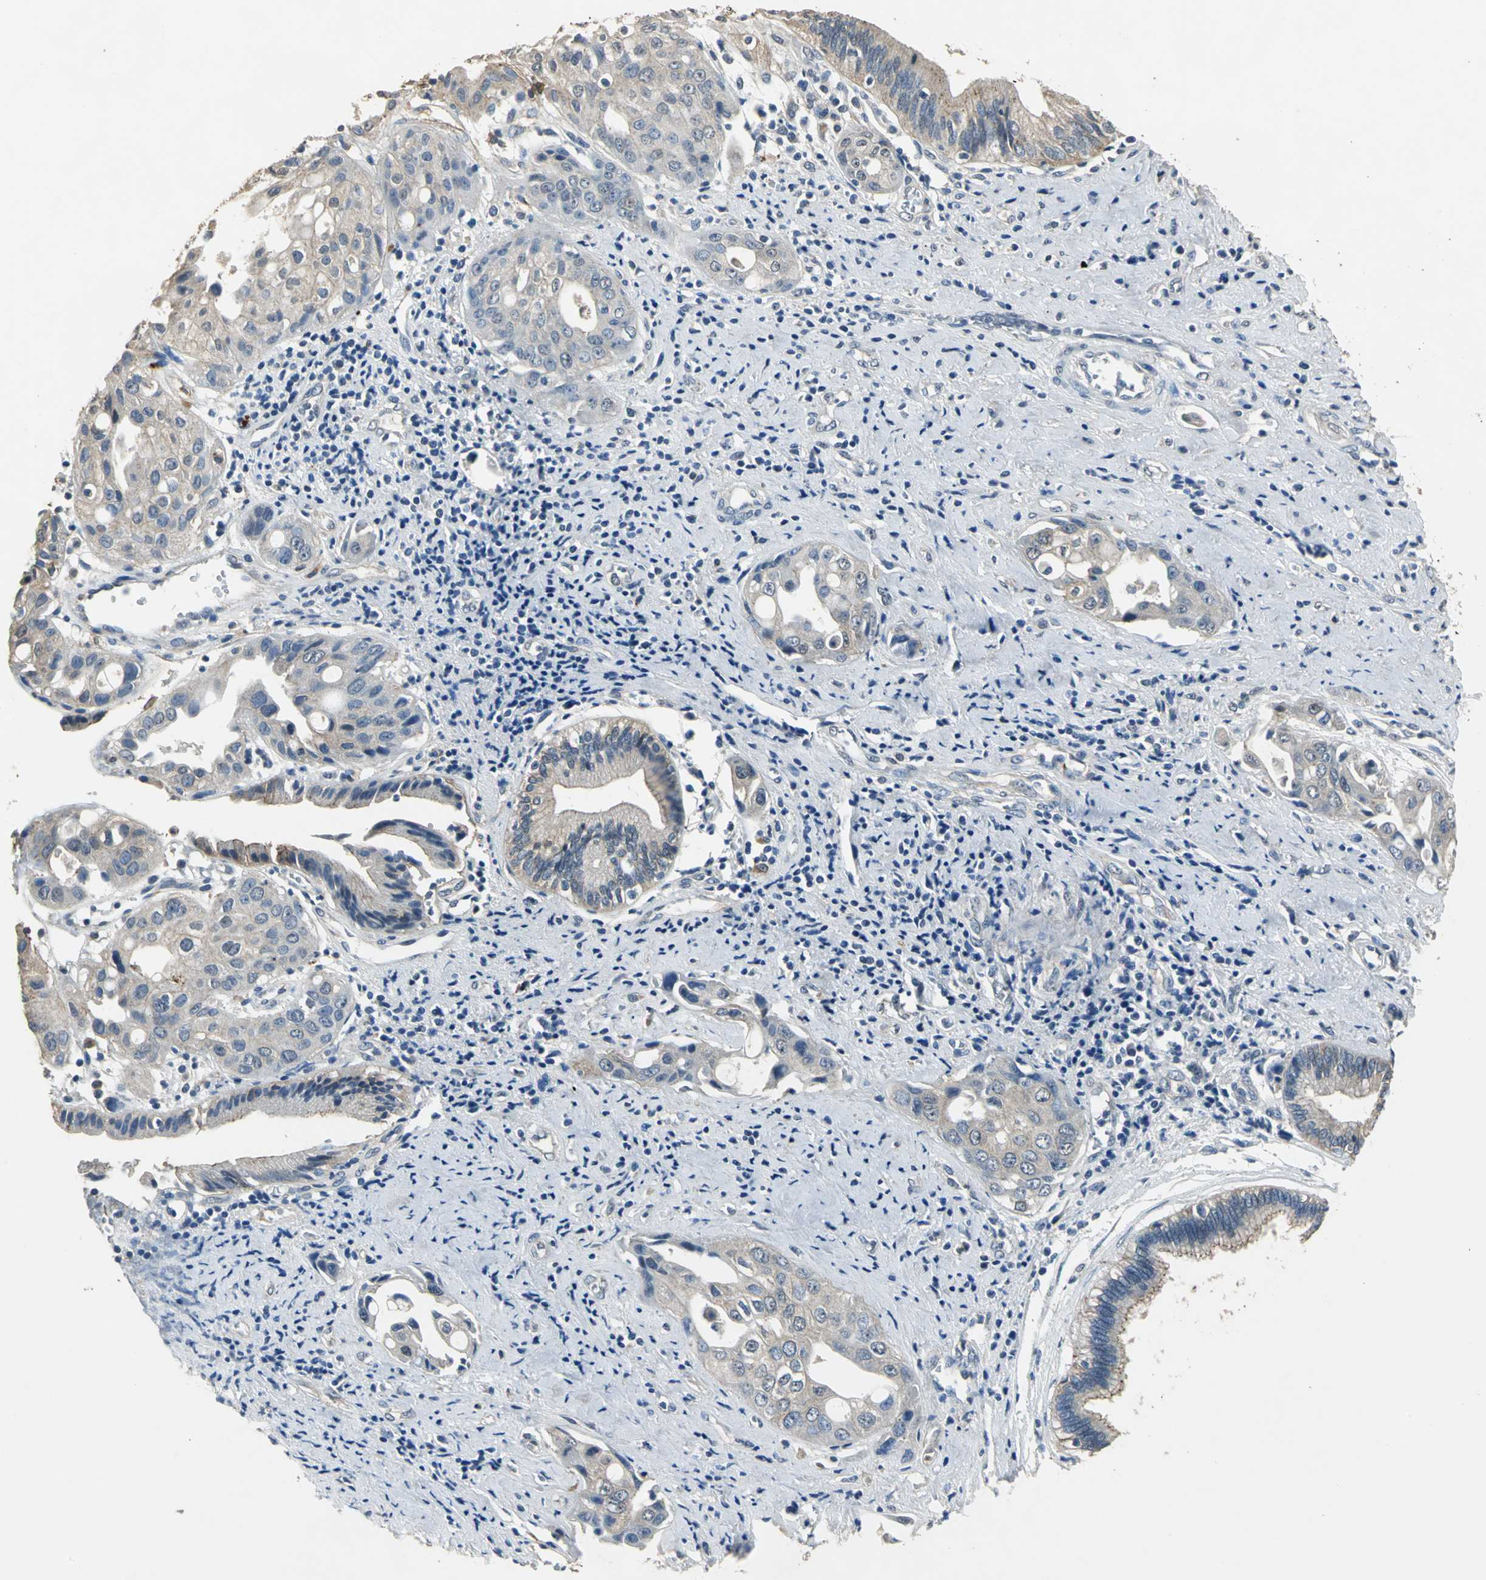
{"staining": {"intensity": "weak", "quantity": ">75%", "location": "cytoplasmic/membranous"}, "tissue": "pancreatic cancer", "cell_type": "Tumor cells", "image_type": "cancer", "snomed": [{"axis": "morphology", "description": "Adenocarcinoma, NOS"}, {"axis": "topography", "description": "Pancreas"}], "caption": "Weak cytoplasmic/membranous protein staining is identified in approximately >75% of tumor cells in pancreatic cancer (adenocarcinoma).", "gene": "OCLN", "patient": {"sex": "female", "age": 60}}